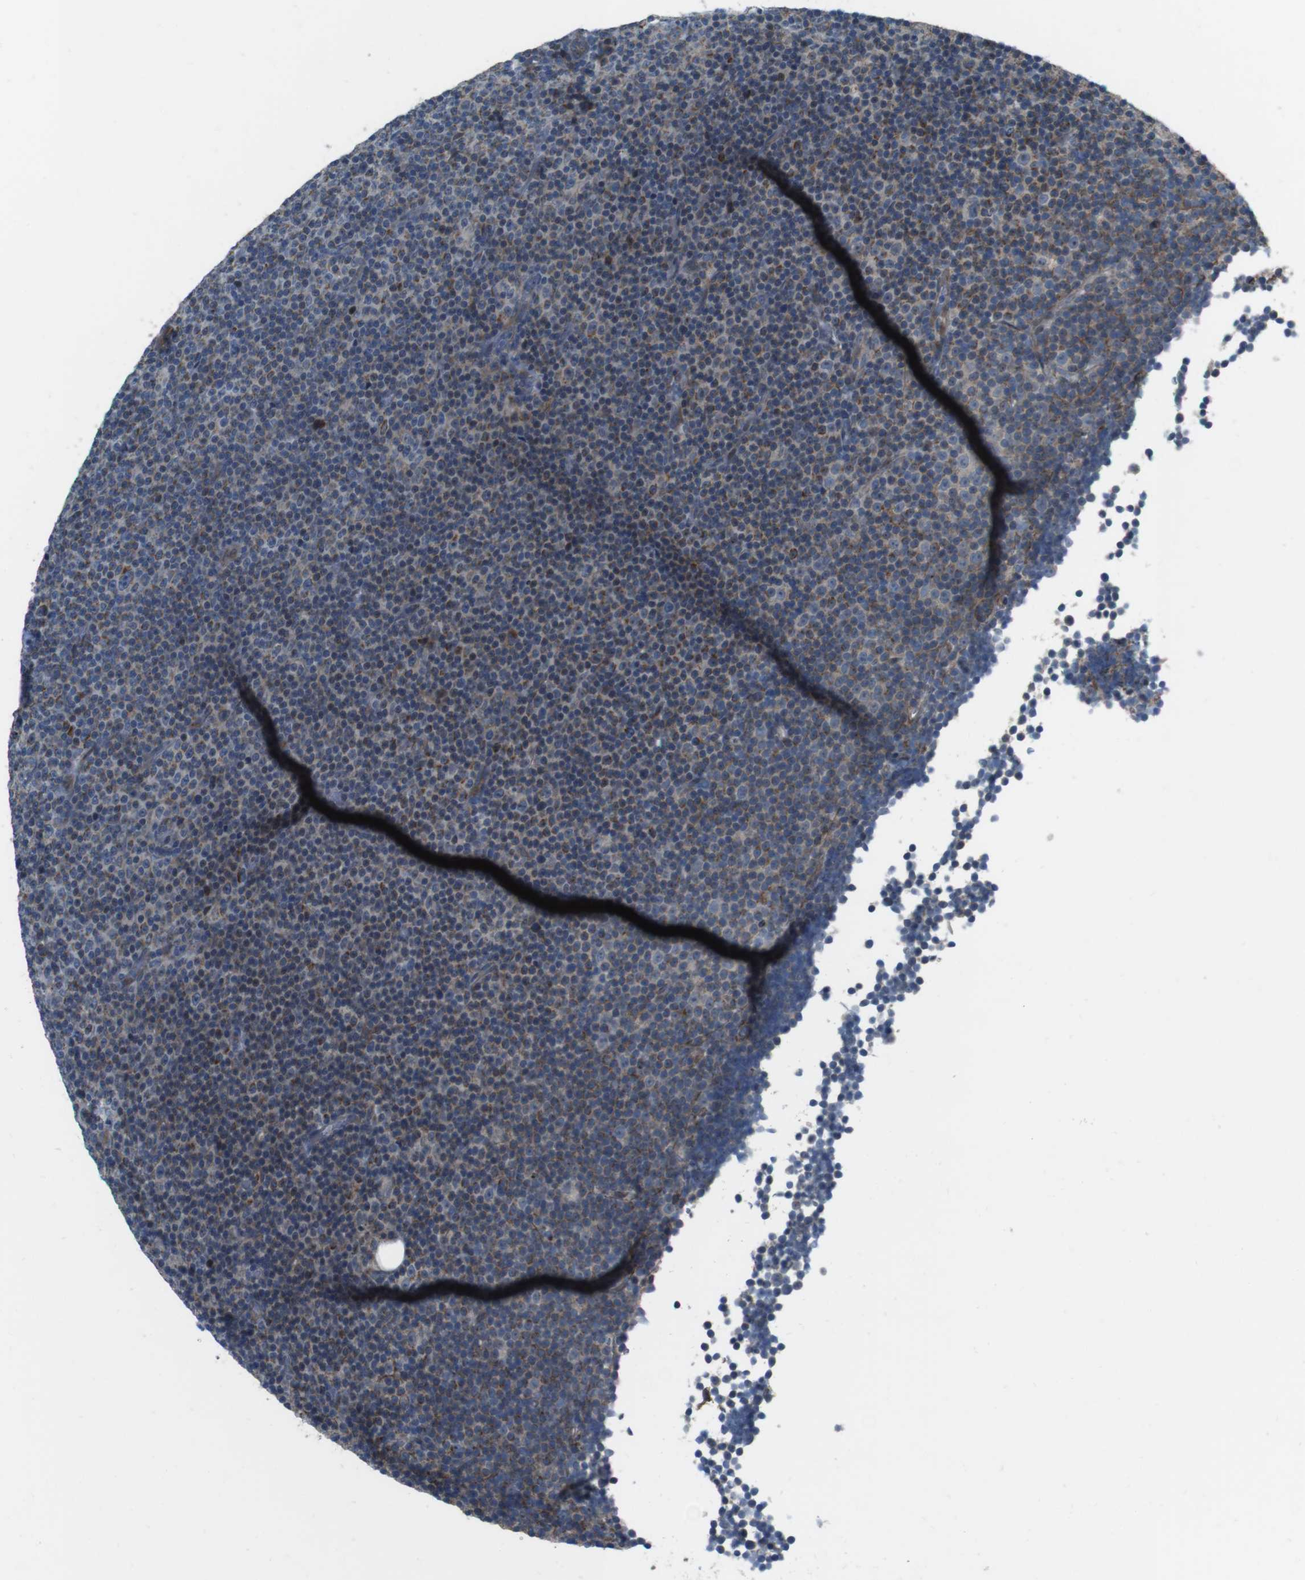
{"staining": {"intensity": "weak", "quantity": ">75%", "location": "cytoplasmic/membranous"}, "tissue": "lymphoma", "cell_type": "Tumor cells", "image_type": "cancer", "snomed": [{"axis": "morphology", "description": "Malignant lymphoma, non-Hodgkin's type, Low grade"}, {"axis": "topography", "description": "Lymph node"}], "caption": "Approximately >75% of tumor cells in human malignant lymphoma, non-Hodgkin's type (low-grade) demonstrate weak cytoplasmic/membranous protein positivity as visualized by brown immunohistochemical staining.", "gene": "FAM174B", "patient": {"sex": "female", "age": 67}}